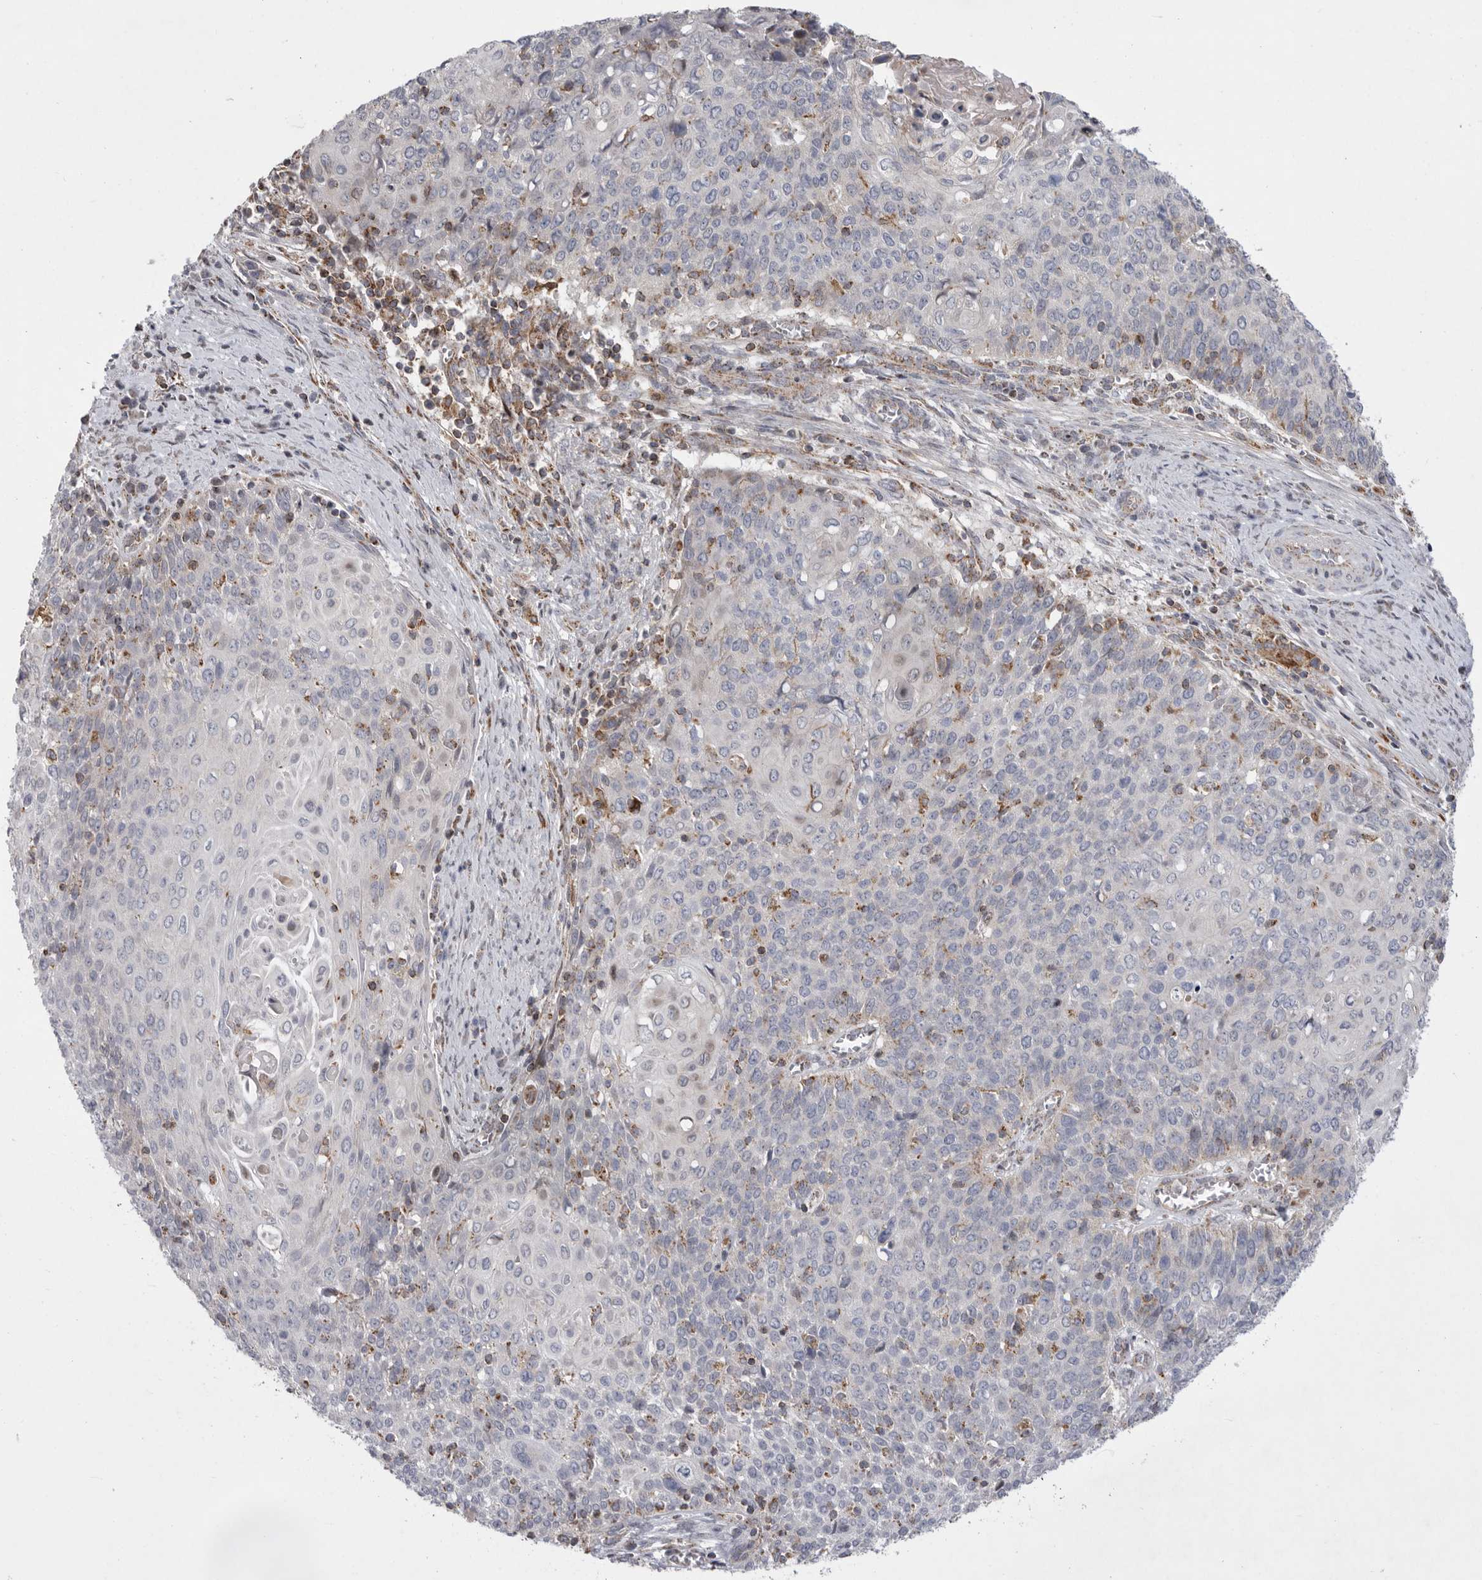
{"staining": {"intensity": "negative", "quantity": "none", "location": "none"}, "tissue": "cervical cancer", "cell_type": "Tumor cells", "image_type": "cancer", "snomed": [{"axis": "morphology", "description": "Squamous cell carcinoma, NOS"}, {"axis": "topography", "description": "Cervix"}], "caption": "Cervical cancer (squamous cell carcinoma) stained for a protein using IHC displays no expression tumor cells.", "gene": "MPZL1", "patient": {"sex": "female", "age": 39}}